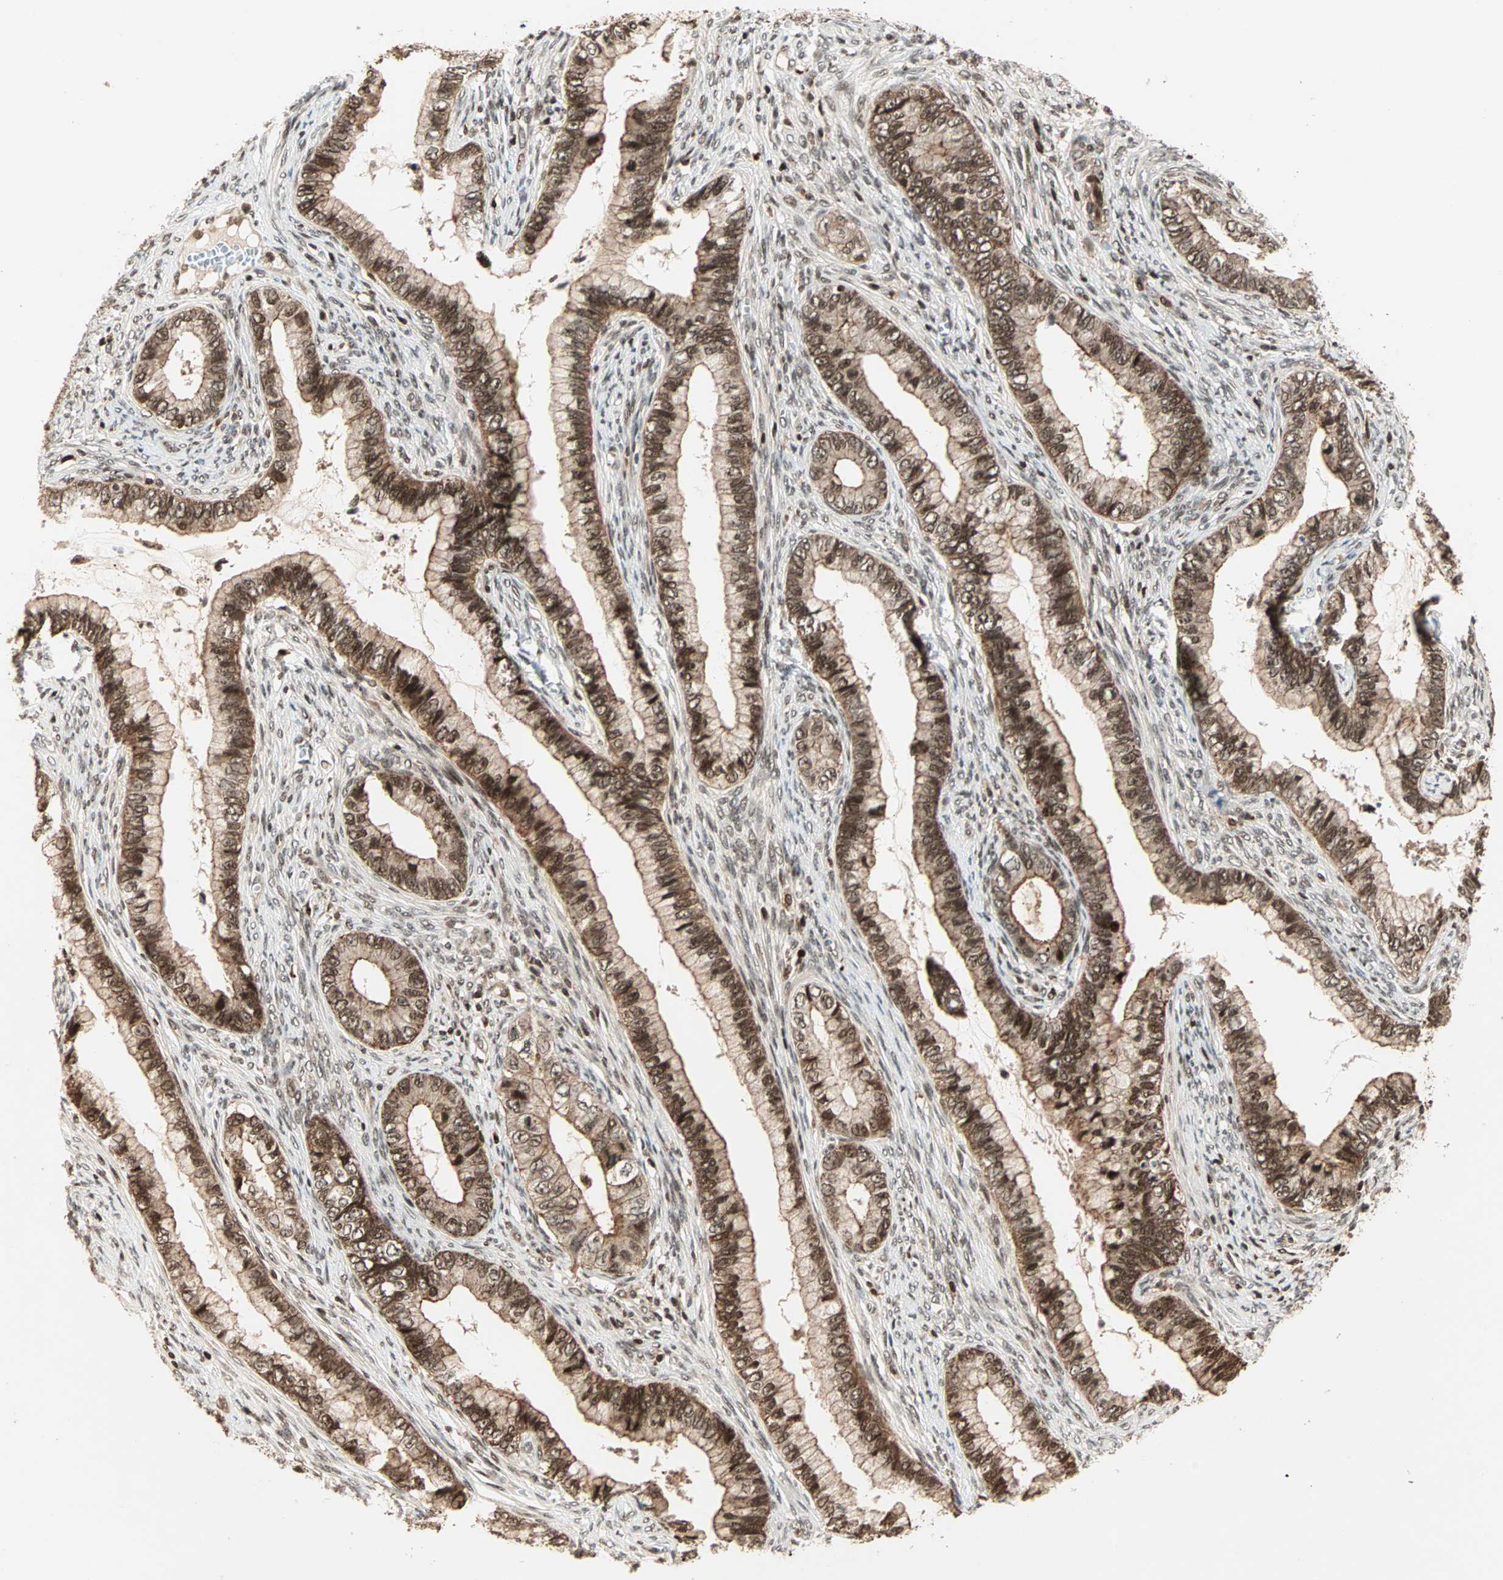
{"staining": {"intensity": "strong", "quantity": ">75%", "location": "cytoplasmic/membranous,nuclear"}, "tissue": "cervical cancer", "cell_type": "Tumor cells", "image_type": "cancer", "snomed": [{"axis": "morphology", "description": "Adenocarcinoma, NOS"}, {"axis": "topography", "description": "Cervix"}], "caption": "Cervical cancer stained for a protein (brown) displays strong cytoplasmic/membranous and nuclear positive staining in approximately >75% of tumor cells.", "gene": "ZBED9", "patient": {"sex": "female", "age": 44}}